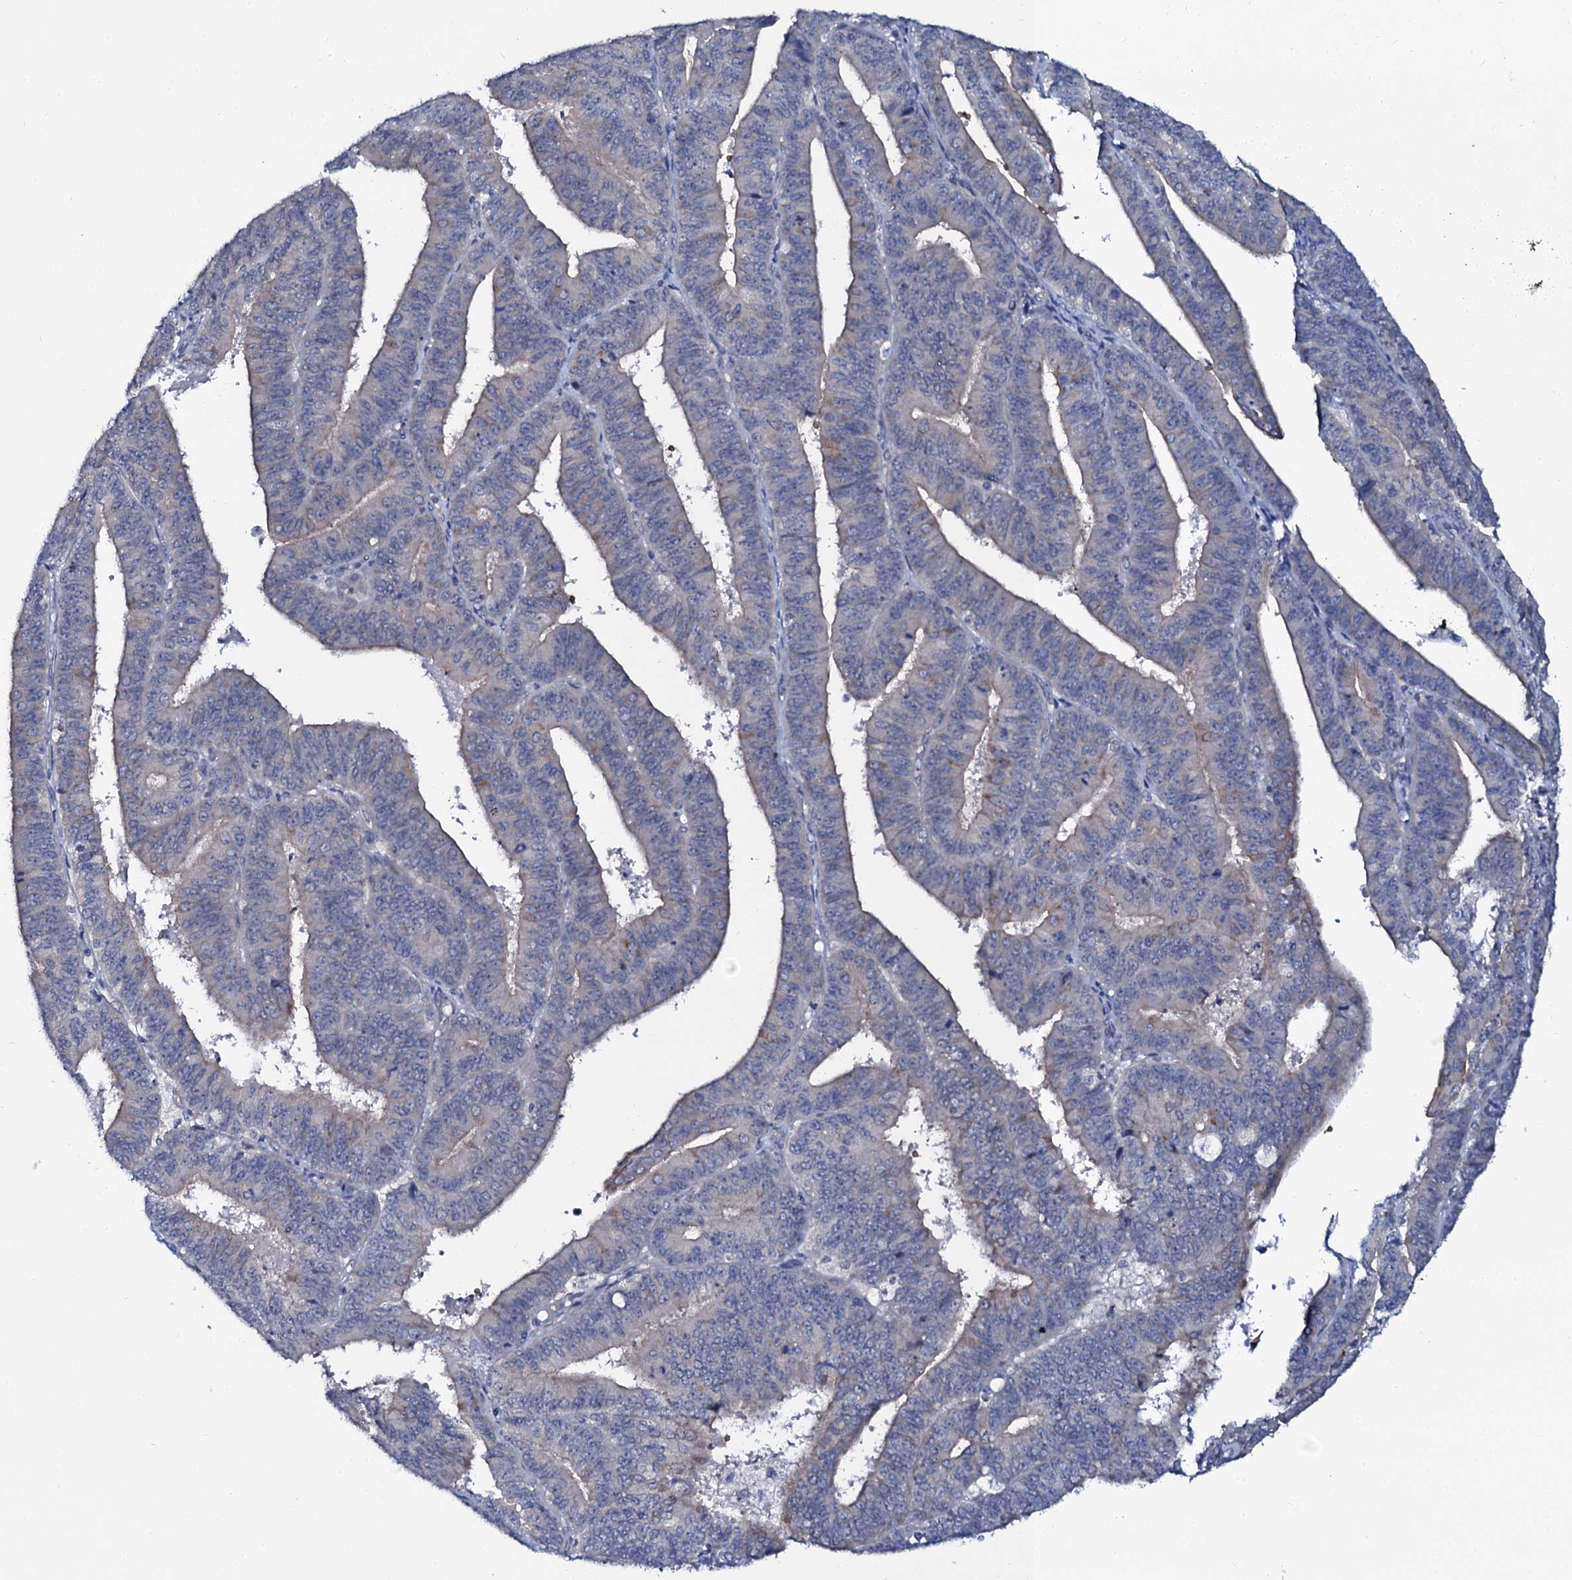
{"staining": {"intensity": "negative", "quantity": "none", "location": "none"}, "tissue": "endometrial cancer", "cell_type": "Tumor cells", "image_type": "cancer", "snomed": [{"axis": "morphology", "description": "Adenocarcinoma, NOS"}, {"axis": "topography", "description": "Endometrium"}], "caption": "The photomicrograph demonstrates no staining of tumor cells in endometrial cancer (adenocarcinoma).", "gene": "C10orf88", "patient": {"sex": "female", "age": 73}}